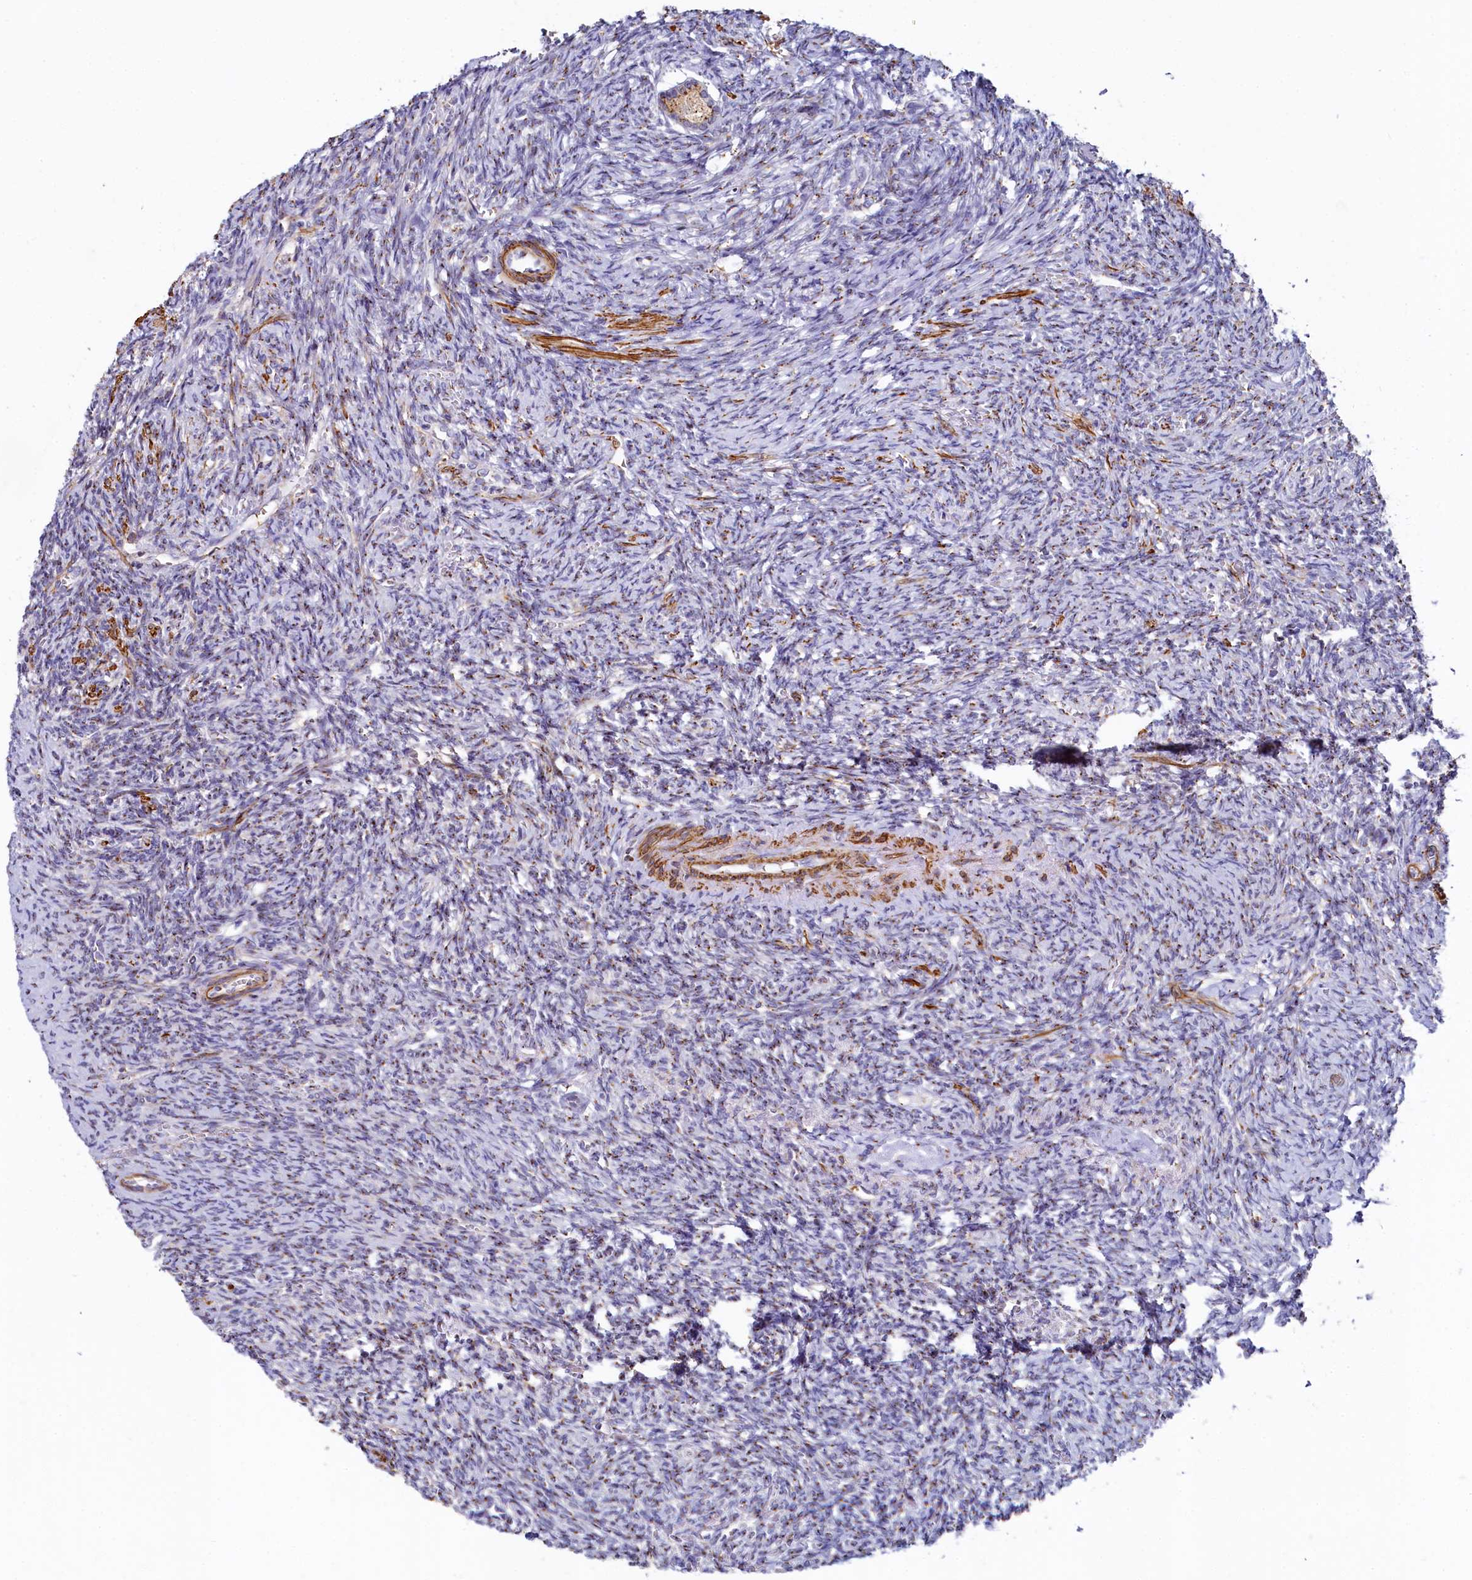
{"staining": {"intensity": "weak", "quantity": ">75%", "location": "cytoplasmic/membranous"}, "tissue": "ovary", "cell_type": "Follicle cells", "image_type": "normal", "snomed": [{"axis": "morphology", "description": "Normal tissue, NOS"}, {"axis": "topography", "description": "Ovary"}], "caption": "Ovary stained with DAB (3,3'-diaminobenzidine) immunohistochemistry reveals low levels of weak cytoplasmic/membranous positivity in approximately >75% of follicle cells.", "gene": "BET1L", "patient": {"sex": "female", "age": 41}}